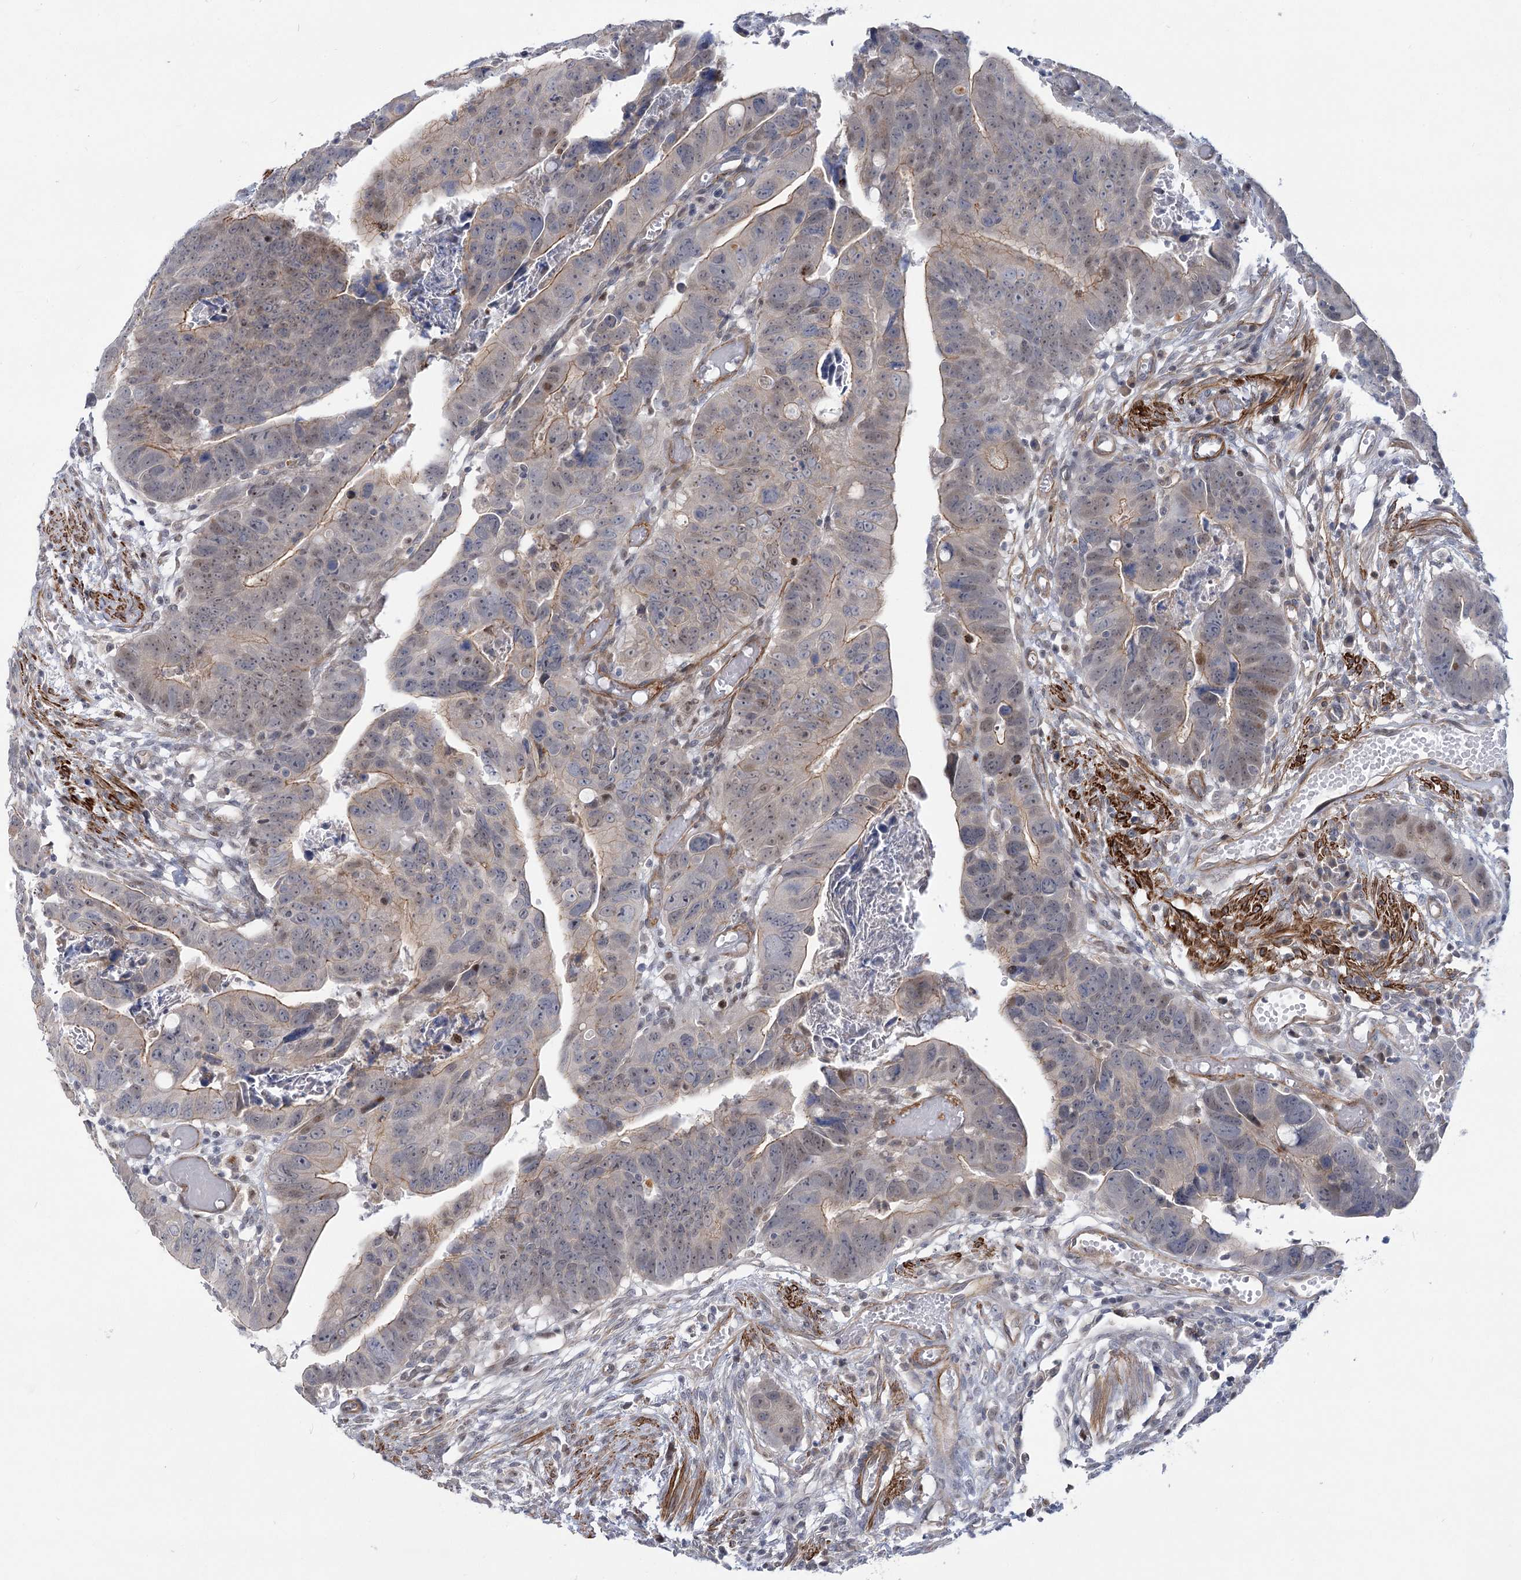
{"staining": {"intensity": "moderate", "quantity": "<25%", "location": "cytoplasmic/membranous,nuclear"}, "tissue": "colorectal cancer", "cell_type": "Tumor cells", "image_type": "cancer", "snomed": [{"axis": "morphology", "description": "Adenocarcinoma, NOS"}, {"axis": "topography", "description": "Rectum"}], "caption": "IHC (DAB) staining of human adenocarcinoma (colorectal) shows moderate cytoplasmic/membranous and nuclear protein staining in about <25% of tumor cells. The staining was performed using DAB to visualize the protein expression in brown, while the nuclei were stained in blue with hematoxylin (Magnification: 20x).", "gene": "ARSI", "patient": {"sex": "female", "age": 65}}